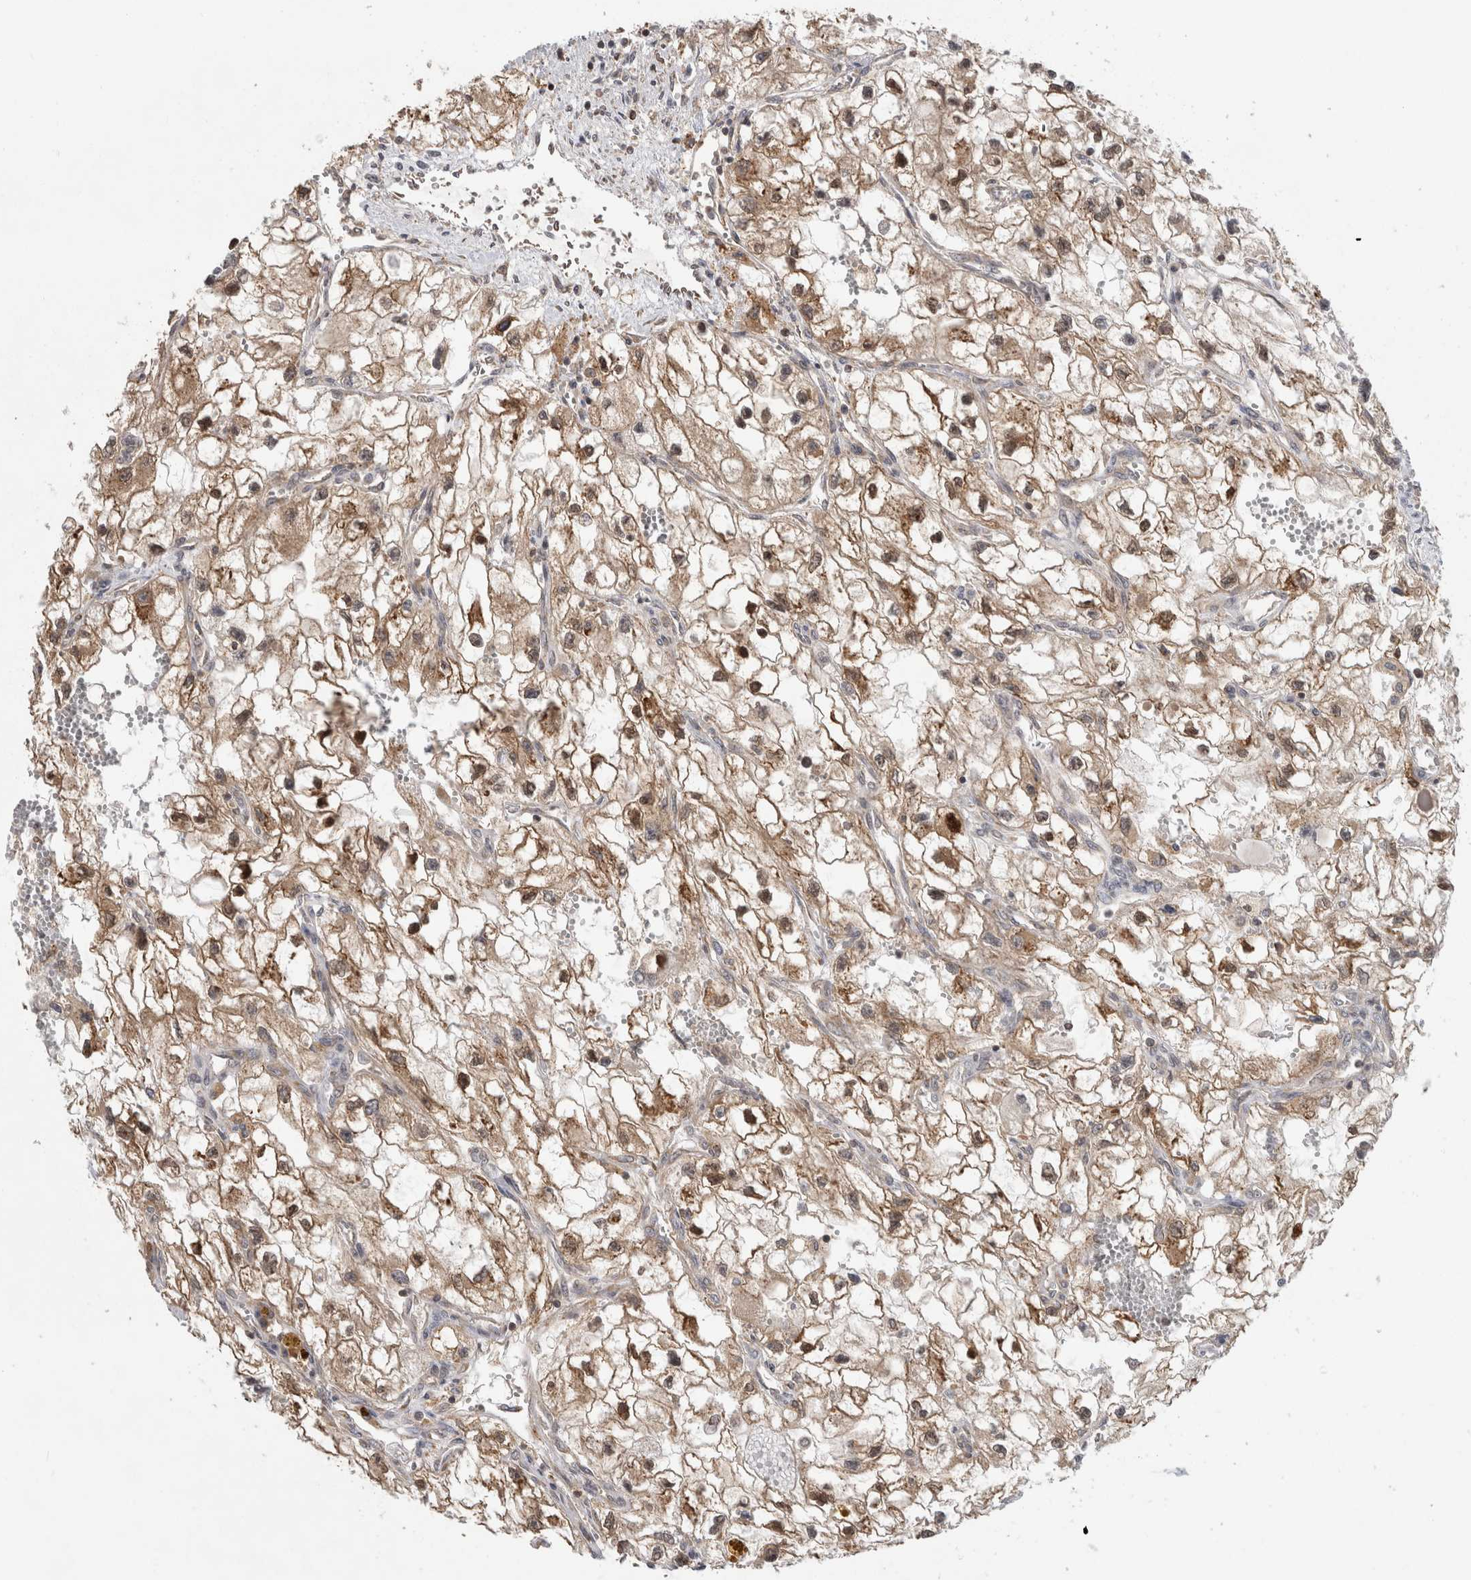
{"staining": {"intensity": "moderate", "quantity": ">75%", "location": "cytoplasmic/membranous,nuclear"}, "tissue": "renal cancer", "cell_type": "Tumor cells", "image_type": "cancer", "snomed": [{"axis": "morphology", "description": "Adenocarcinoma, NOS"}, {"axis": "topography", "description": "Kidney"}], "caption": "Brown immunohistochemical staining in human adenocarcinoma (renal) displays moderate cytoplasmic/membranous and nuclear expression in about >75% of tumor cells.", "gene": "PARP6", "patient": {"sex": "female", "age": 70}}